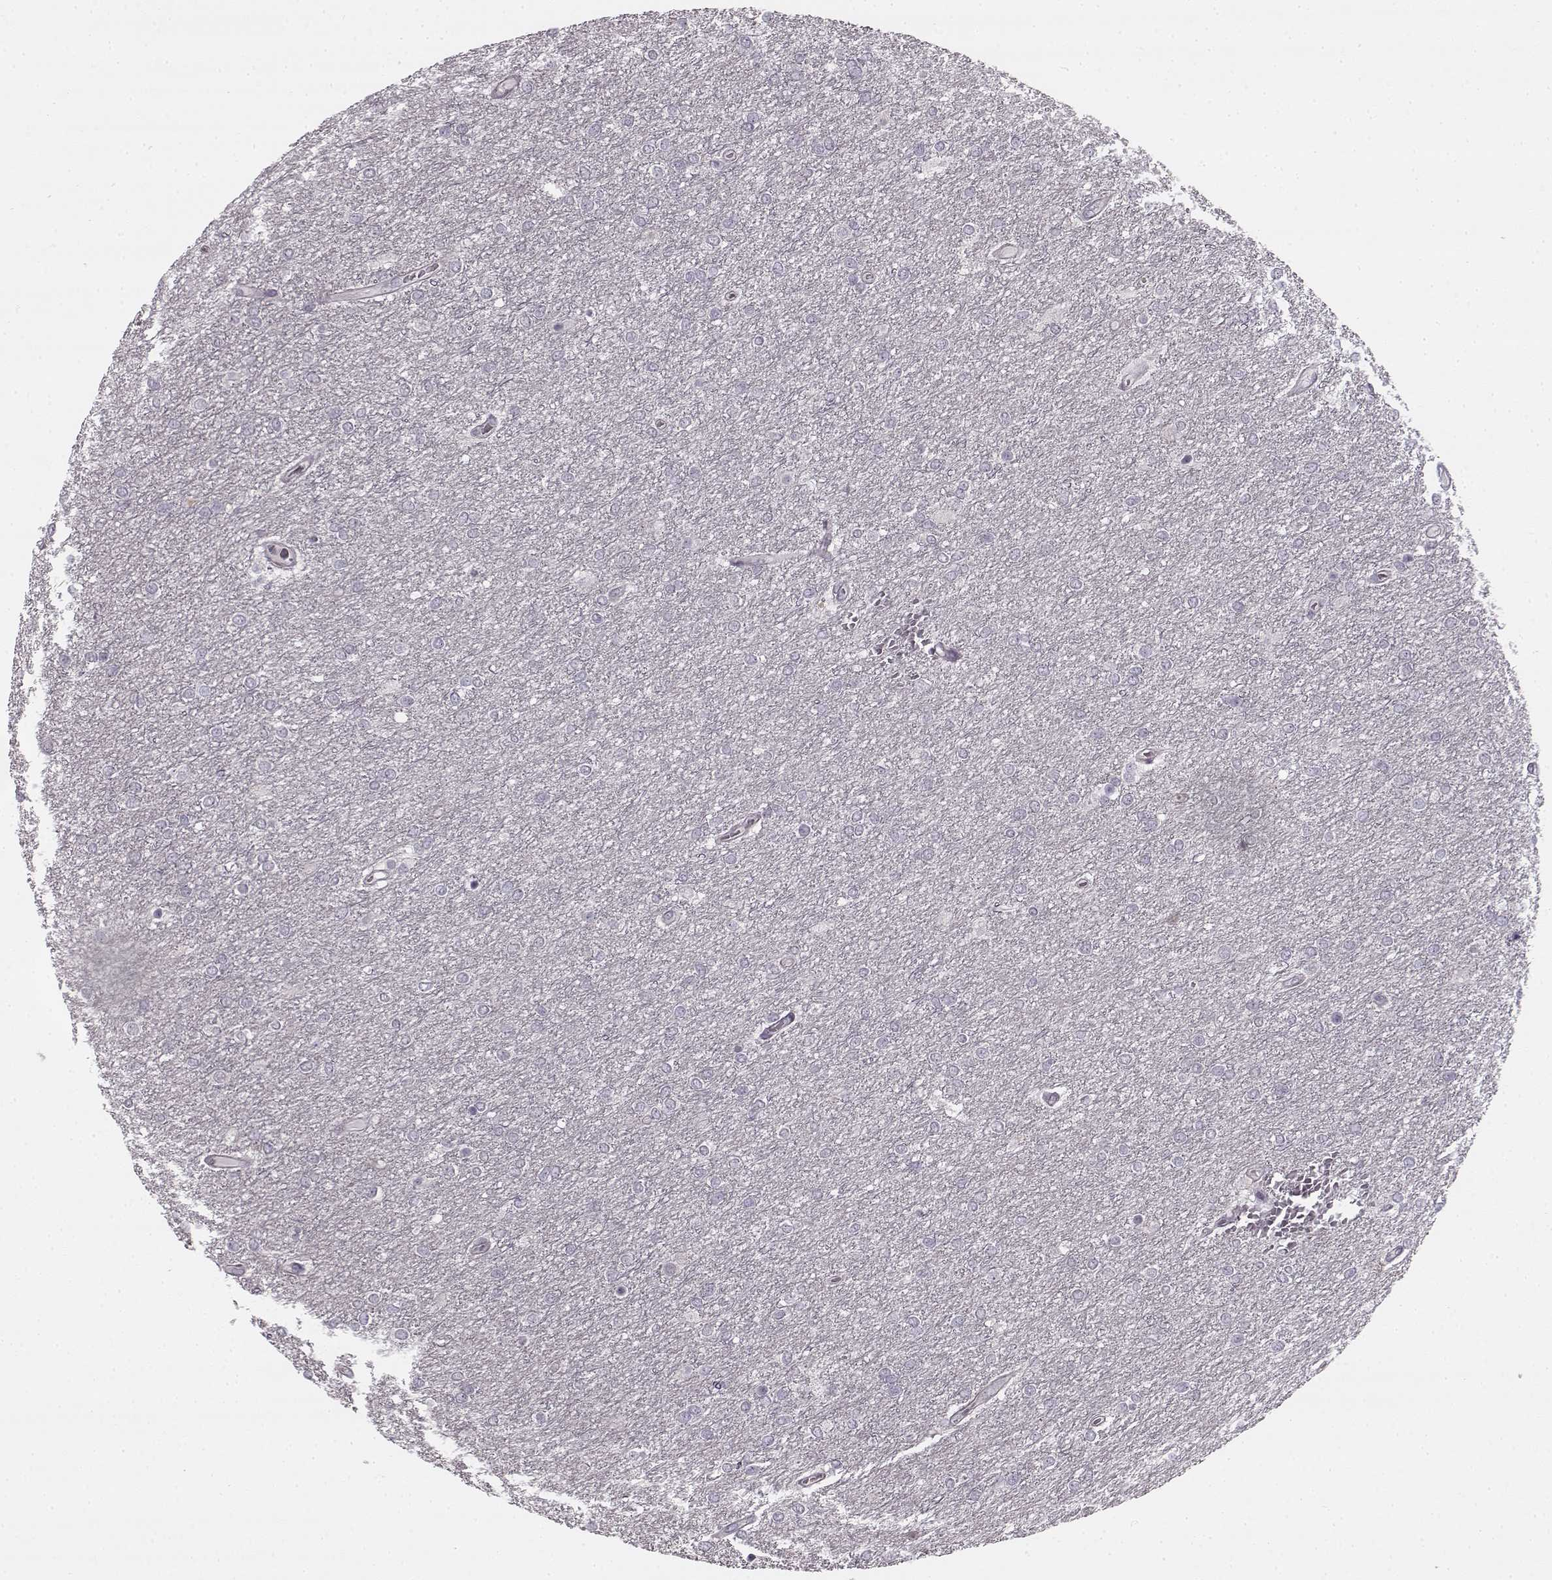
{"staining": {"intensity": "negative", "quantity": "none", "location": "none"}, "tissue": "glioma", "cell_type": "Tumor cells", "image_type": "cancer", "snomed": [{"axis": "morphology", "description": "Glioma, malignant, High grade"}, {"axis": "topography", "description": "Brain"}], "caption": "DAB immunohistochemical staining of human malignant glioma (high-grade) displays no significant expression in tumor cells.", "gene": "HMMR", "patient": {"sex": "female", "age": 61}}